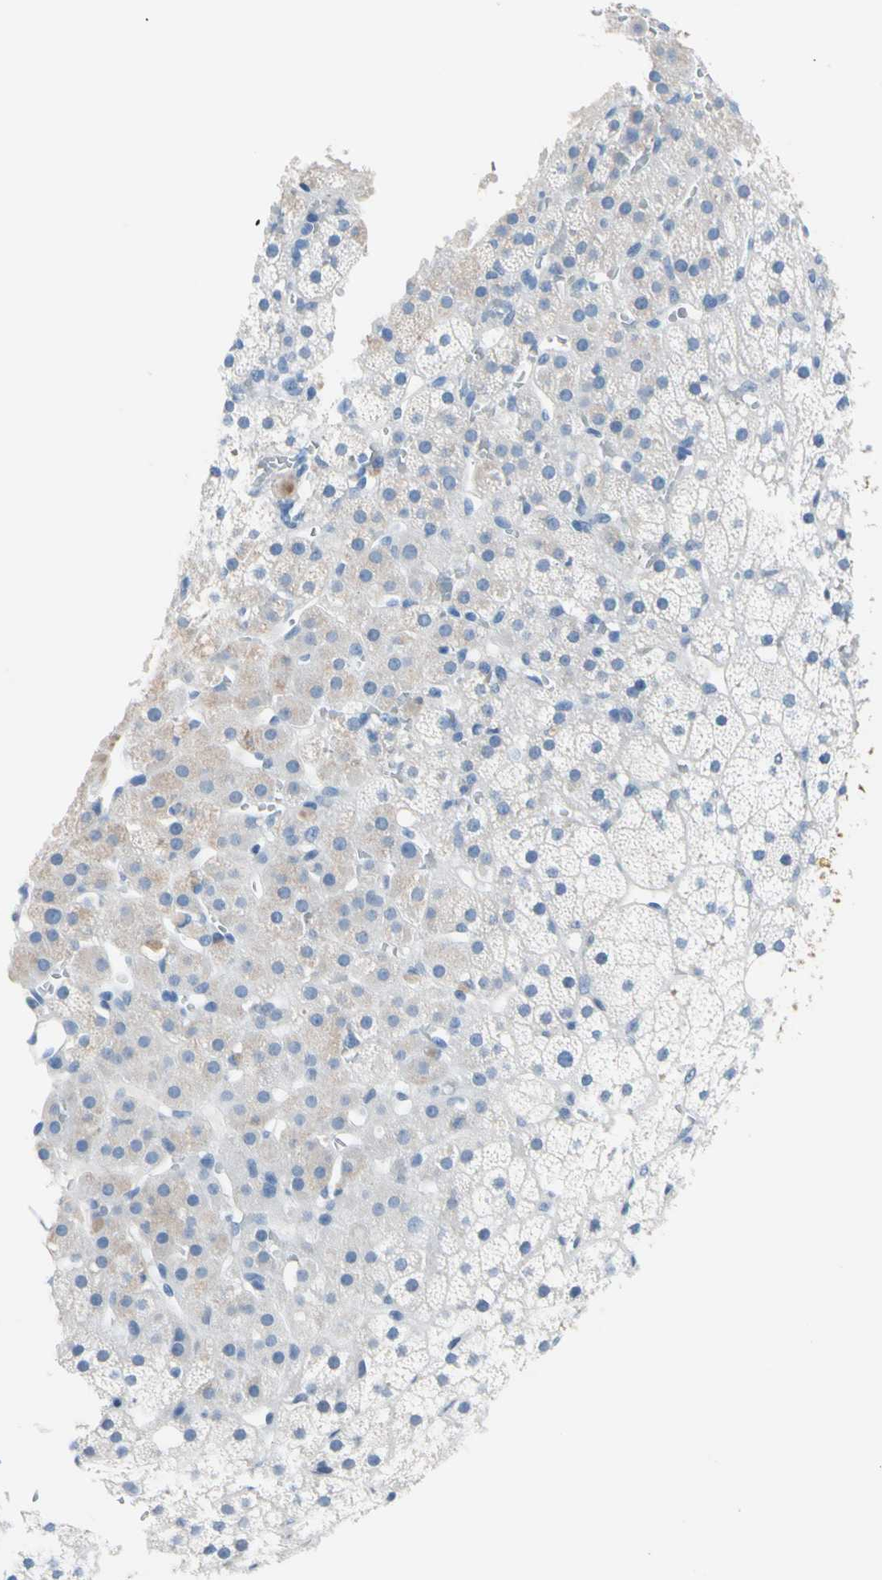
{"staining": {"intensity": "weak", "quantity": "<25%", "location": "cytoplasmic/membranous"}, "tissue": "adrenal gland", "cell_type": "Glandular cells", "image_type": "normal", "snomed": [{"axis": "morphology", "description": "Normal tissue, NOS"}, {"axis": "topography", "description": "Adrenal gland"}], "caption": "Glandular cells are negative for protein expression in benign human adrenal gland. Brightfield microscopy of immunohistochemistry (IHC) stained with DAB (brown) and hematoxylin (blue), captured at high magnification.", "gene": "TPO", "patient": {"sex": "male", "age": 35}}